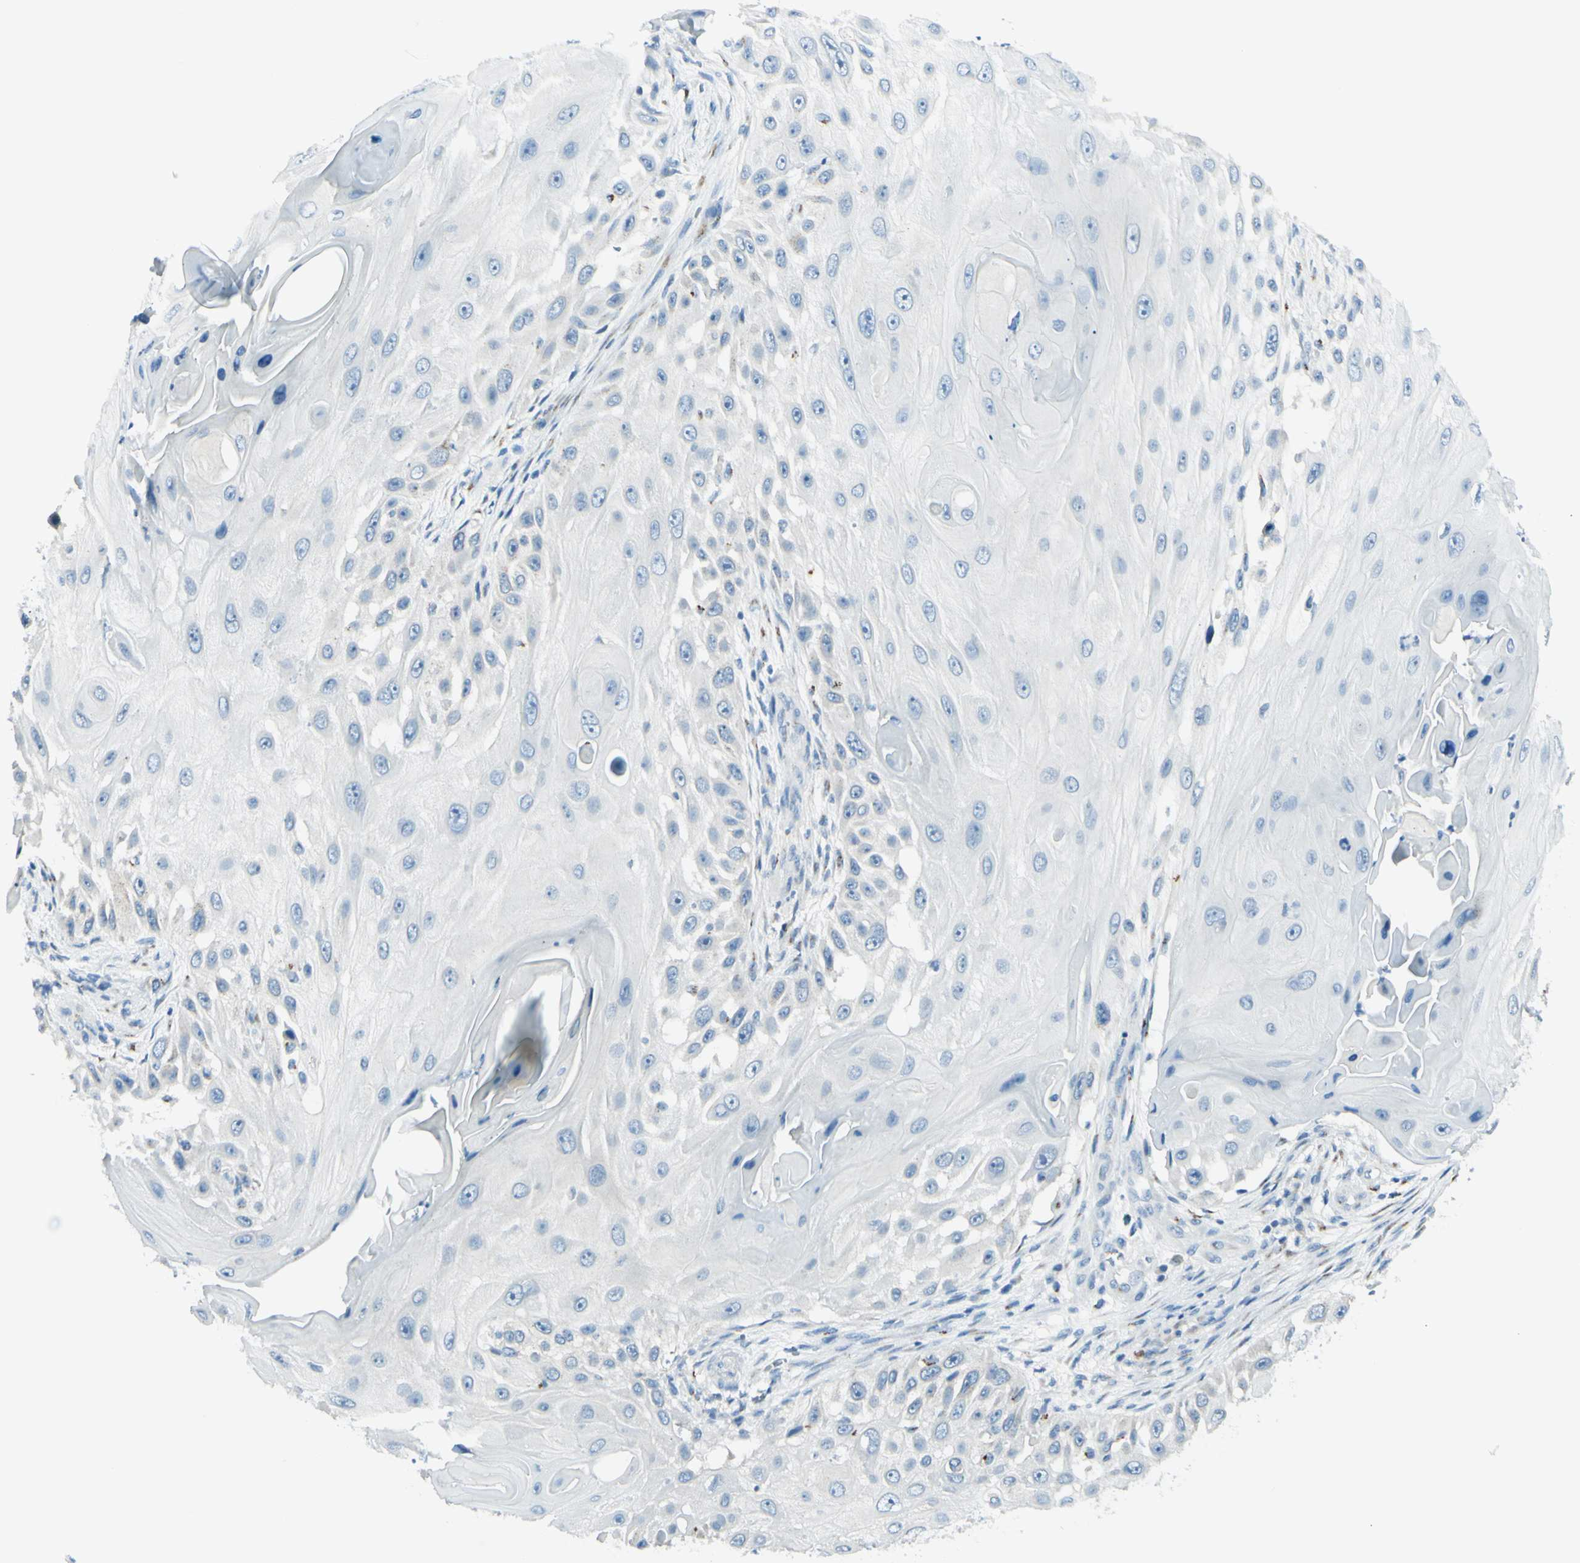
{"staining": {"intensity": "negative", "quantity": "none", "location": "none"}, "tissue": "skin cancer", "cell_type": "Tumor cells", "image_type": "cancer", "snomed": [{"axis": "morphology", "description": "Squamous cell carcinoma, NOS"}, {"axis": "topography", "description": "Skin"}], "caption": "There is no significant positivity in tumor cells of skin cancer. The staining was performed using DAB to visualize the protein expression in brown, while the nuclei were stained in blue with hematoxylin (Magnification: 20x).", "gene": "B4GALT1", "patient": {"sex": "female", "age": 44}}